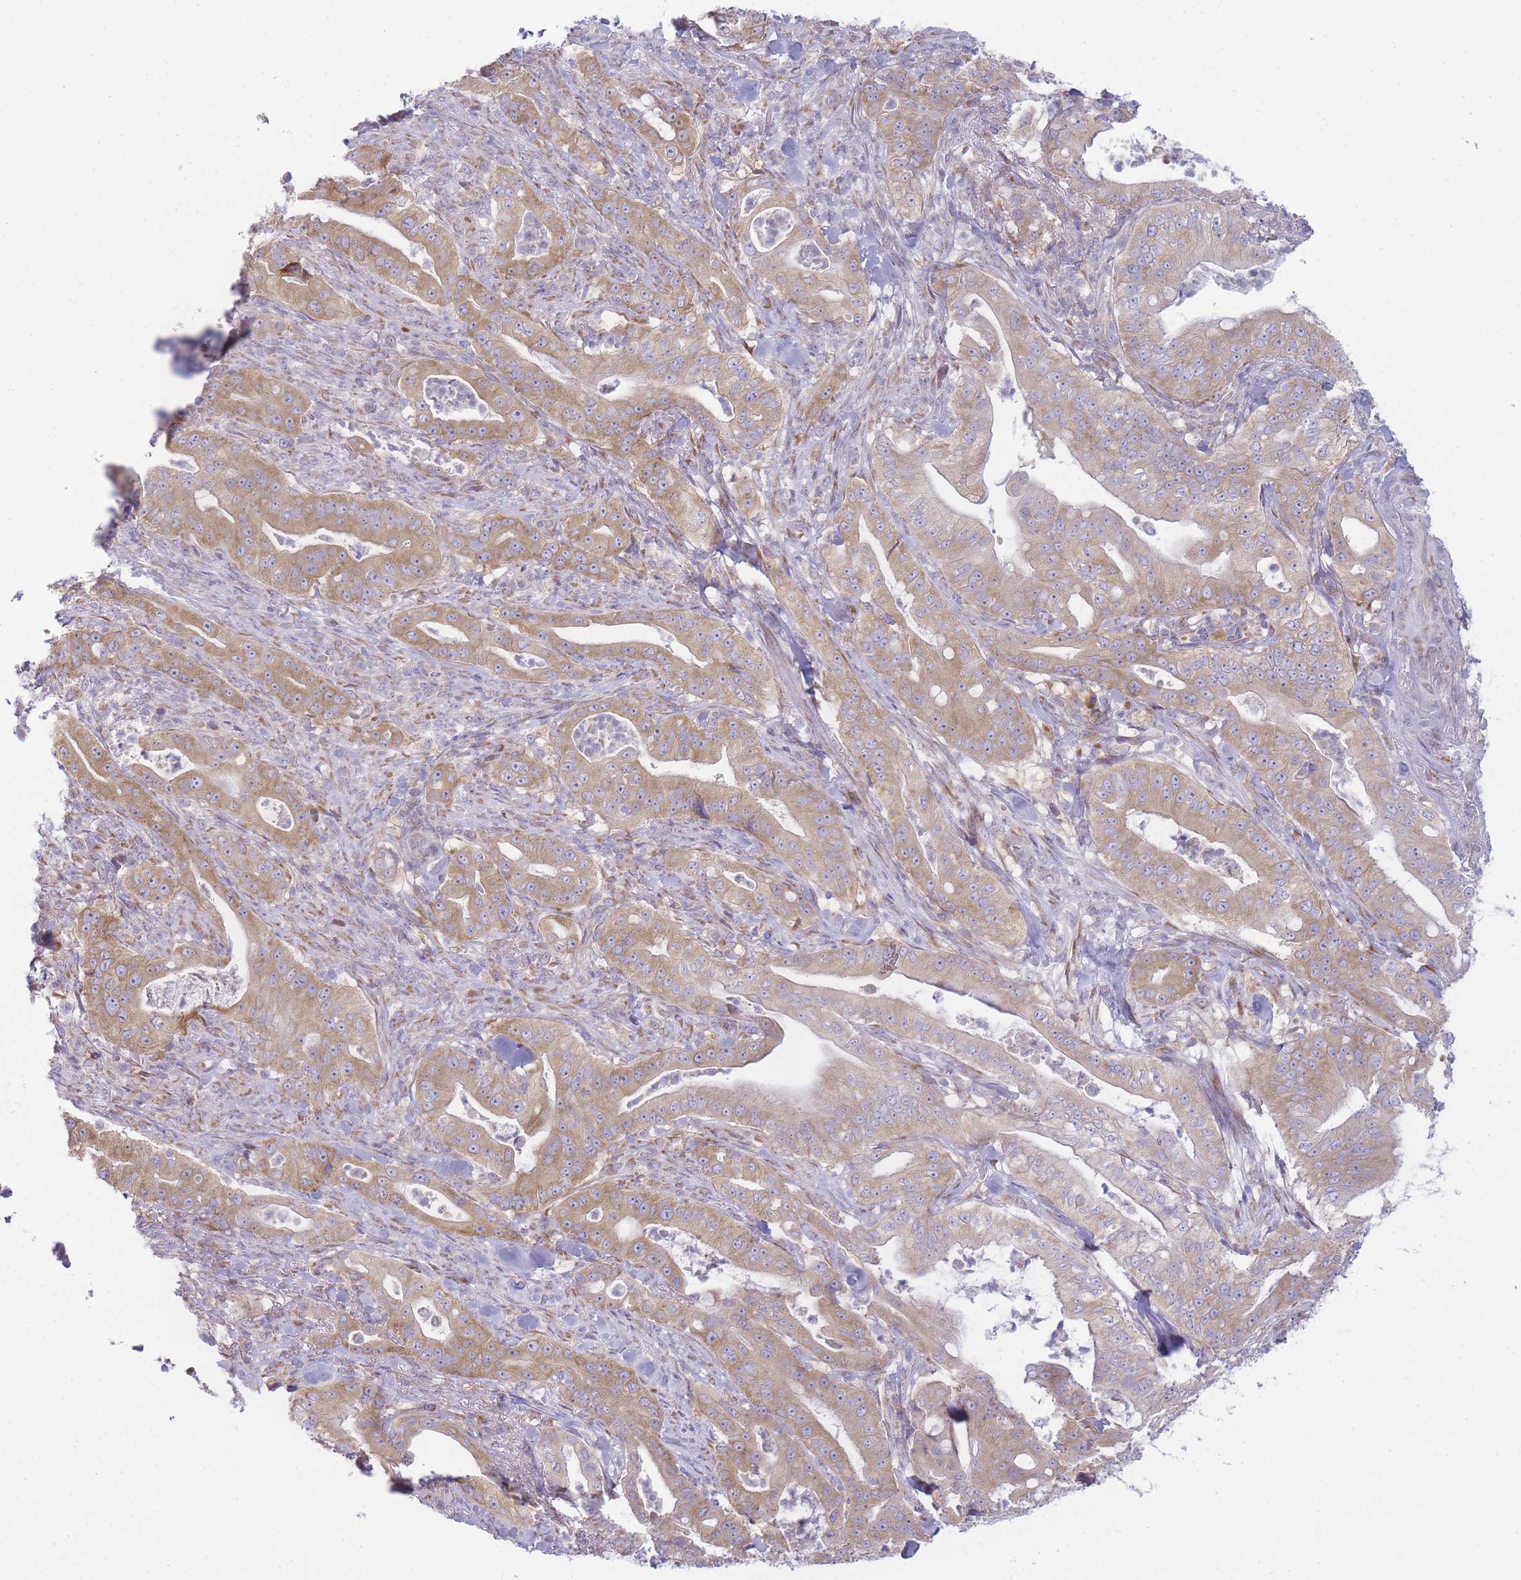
{"staining": {"intensity": "moderate", "quantity": ">75%", "location": "cytoplasmic/membranous"}, "tissue": "pancreatic cancer", "cell_type": "Tumor cells", "image_type": "cancer", "snomed": [{"axis": "morphology", "description": "Adenocarcinoma, NOS"}, {"axis": "topography", "description": "Pancreas"}], "caption": "This photomicrograph demonstrates IHC staining of pancreatic adenocarcinoma, with medium moderate cytoplasmic/membranous positivity in approximately >75% of tumor cells.", "gene": "OR5L2", "patient": {"sex": "male", "age": 71}}